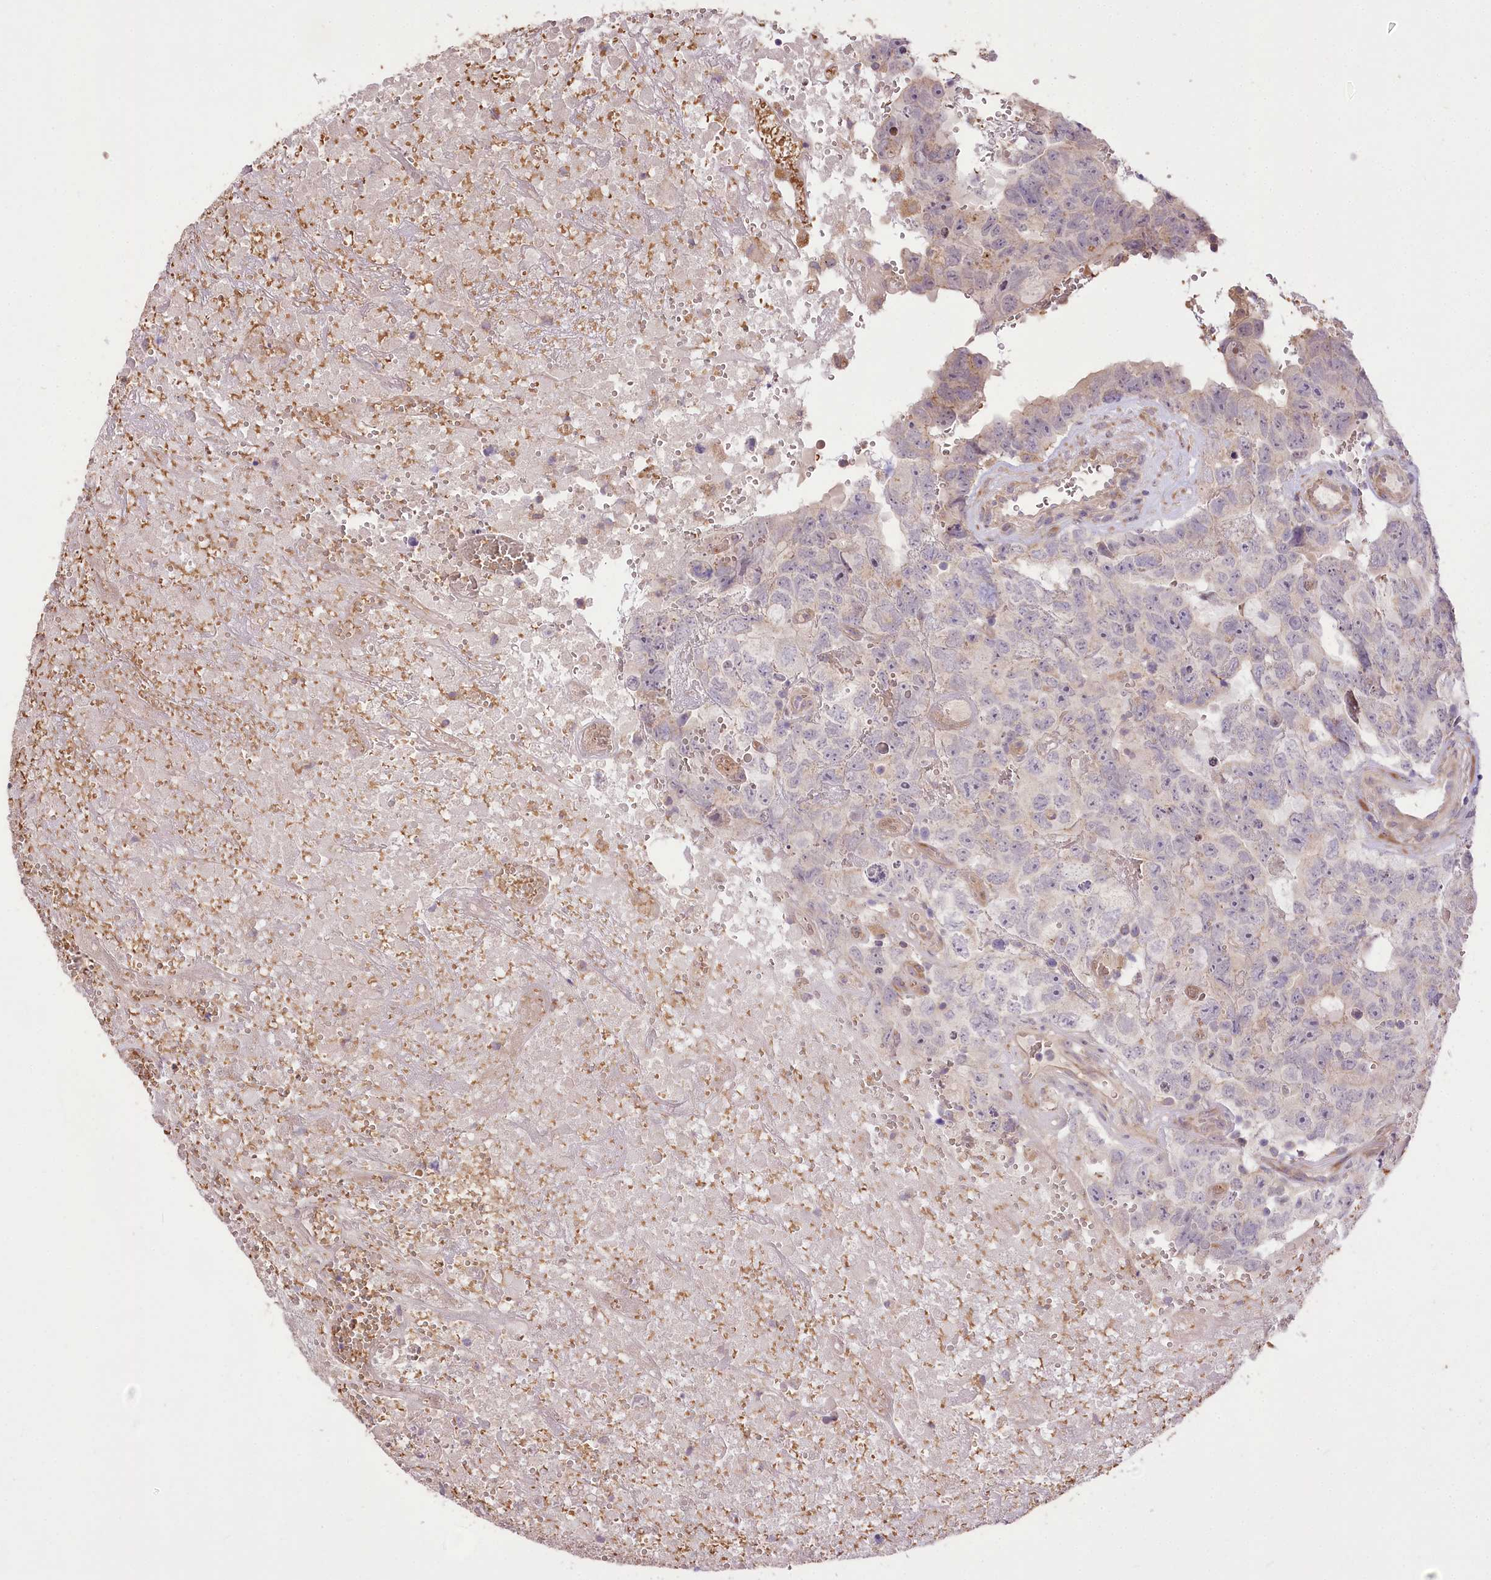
{"staining": {"intensity": "negative", "quantity": "none", "location": "none"}, "tissue": "testis cancer", "cell_type": "Tumor cells", "image_type": "cancer", "snomed": [{"axis": "morphology", "description": "Carcinoma, Embryonal, NOS"}, {"axis": "topography", "description": "Testis"}], "caption": "Immunohistochemistry micrograph of human testis cancer stained for a protein (brown), which shows no staining in tumor cells.", "gene": "TRUB1", "patient": {"sex": "male", "age": 45}}